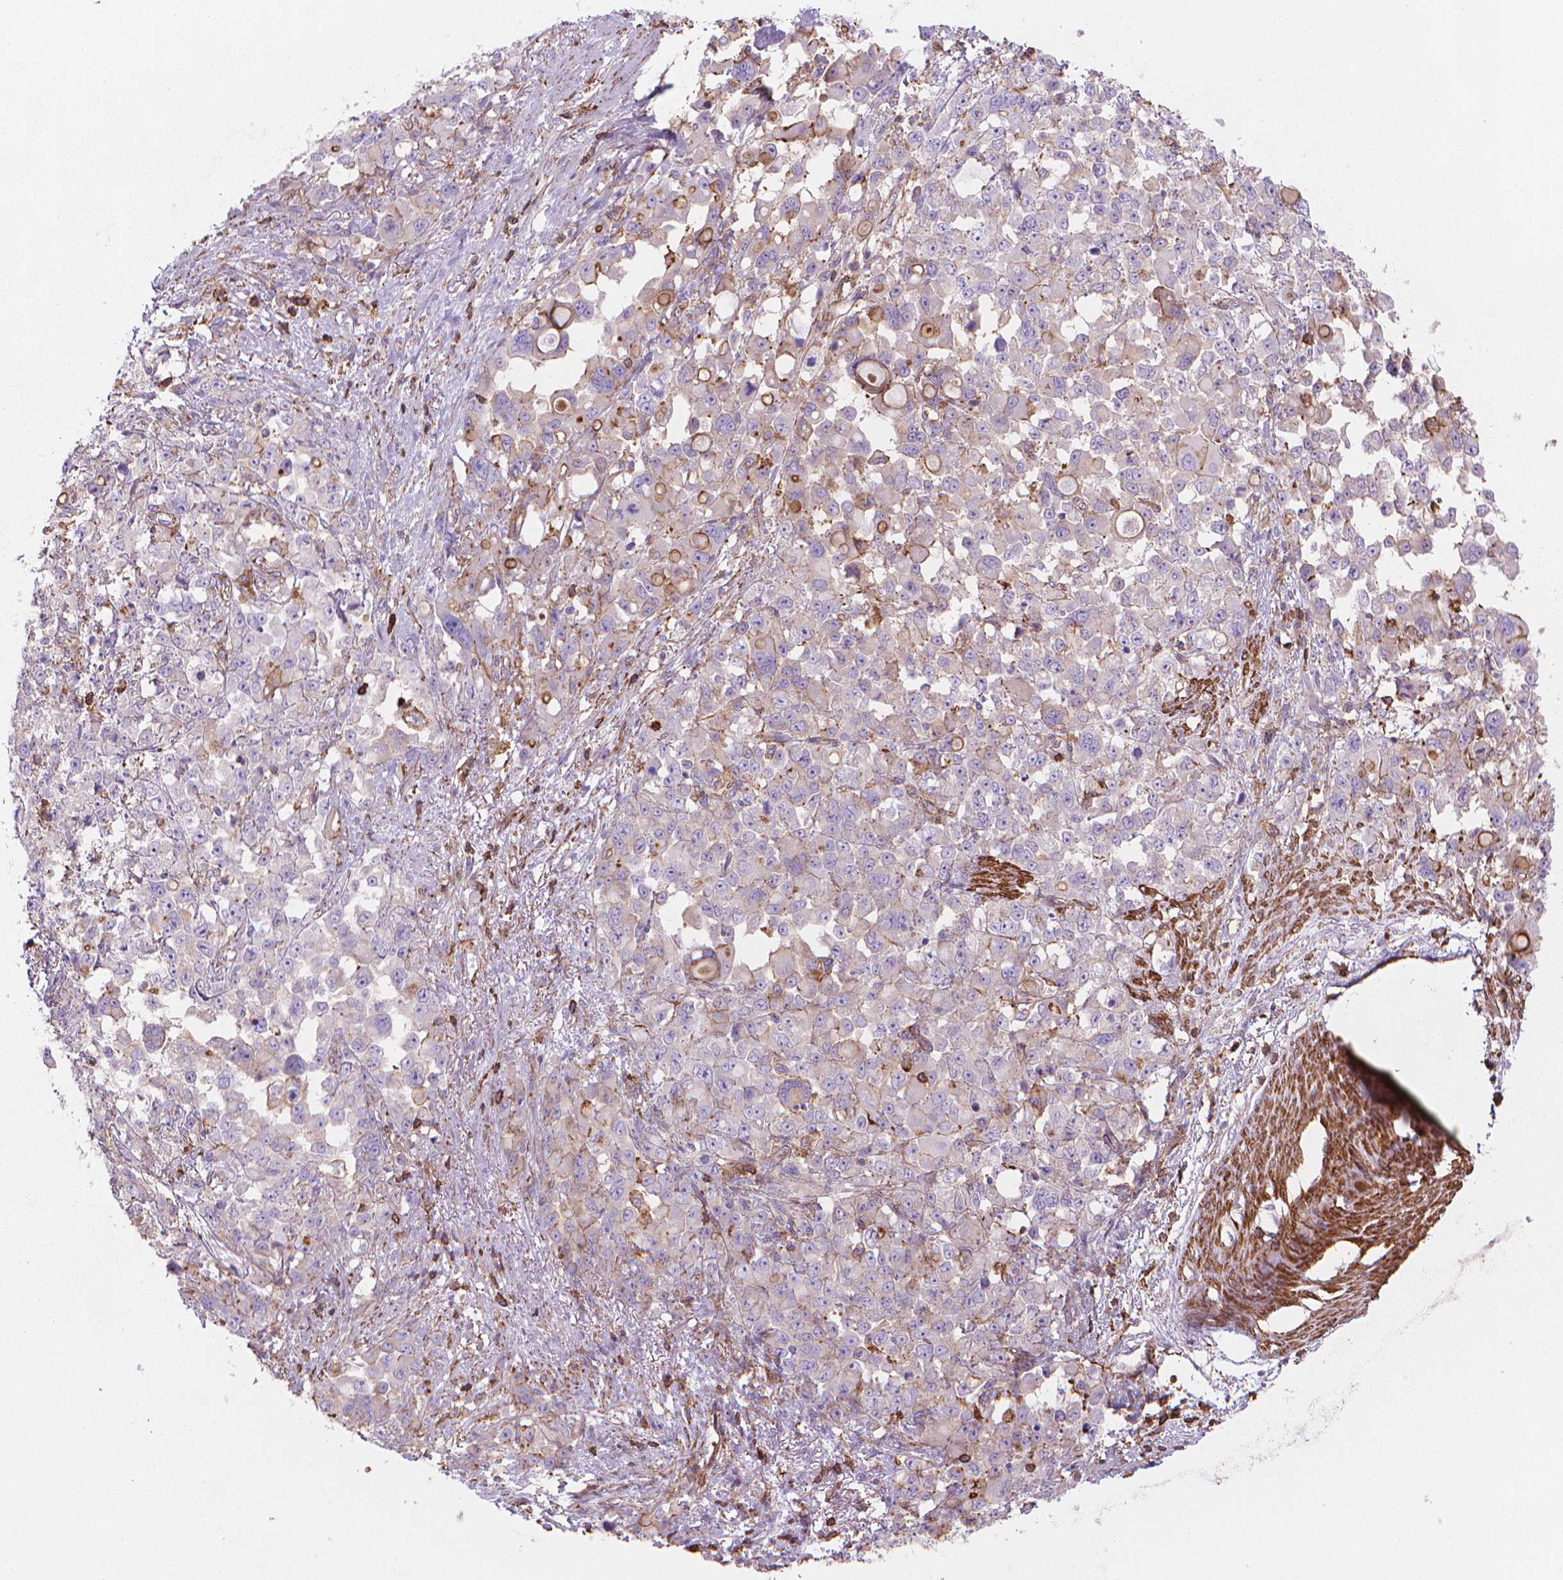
{"staining": {"intensity": "negative", "quantity": "none", "location": "none"}, "tissue": "stomach cancer", "cell_type": "Tumor cells", "image_type": "cancer", "snomed": [{"axis": "morphology", "description": "Adenocarcinoma, NOS"}, {"axis": "topography", "description": "Stomach"}], "caption": "DAB immunohistochemical staining of human stomach cancer demonstrates no significant staining in tumor cells.", "gene": "PATJ", "patient": {"sex": "female", "age": 76}}